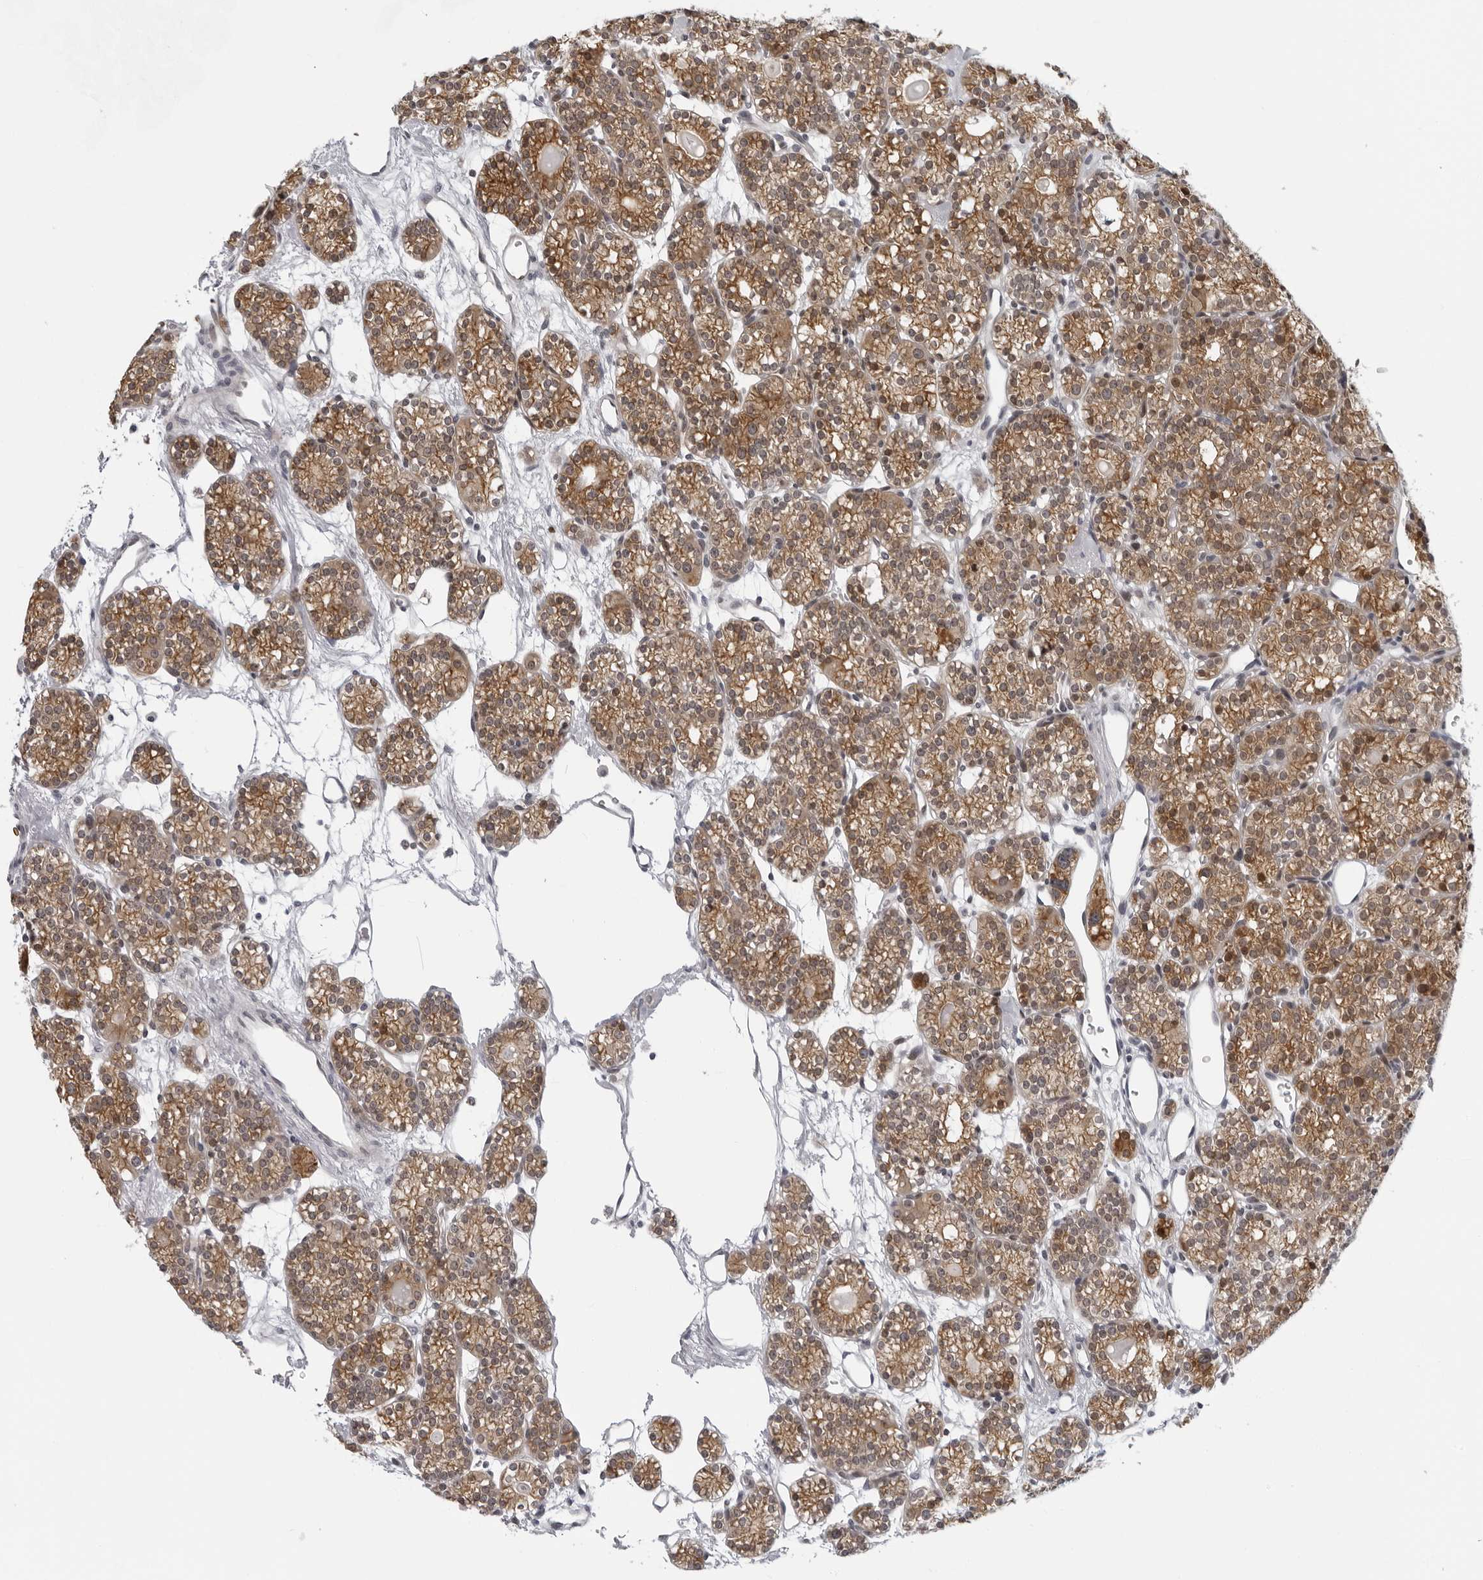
{"staining": {"intensity": "moderate", "quantity": ">75%", "location": "cytoplasmic/membranous,nuclear"}, "tissue": "parathyroid gland", "cell_type": "Glandular cells", "image_type": "normal", "snomed": [{"axis": "morphology", "description": "Normal tissue, NOS"}, {"axis": "topography", "description": "Parathyroid gland"}], "caption": "IHC (DAB (3,3'-diaminobenzidine)) staining of unremarkable human parathyroid gland reveals moderate cytoplasmic/membranous,nuclear protein positivity in approximately >75% of glandular cells.", "gene": "PIP4K2C", "patient": {"sex": "female", "age": 64}}